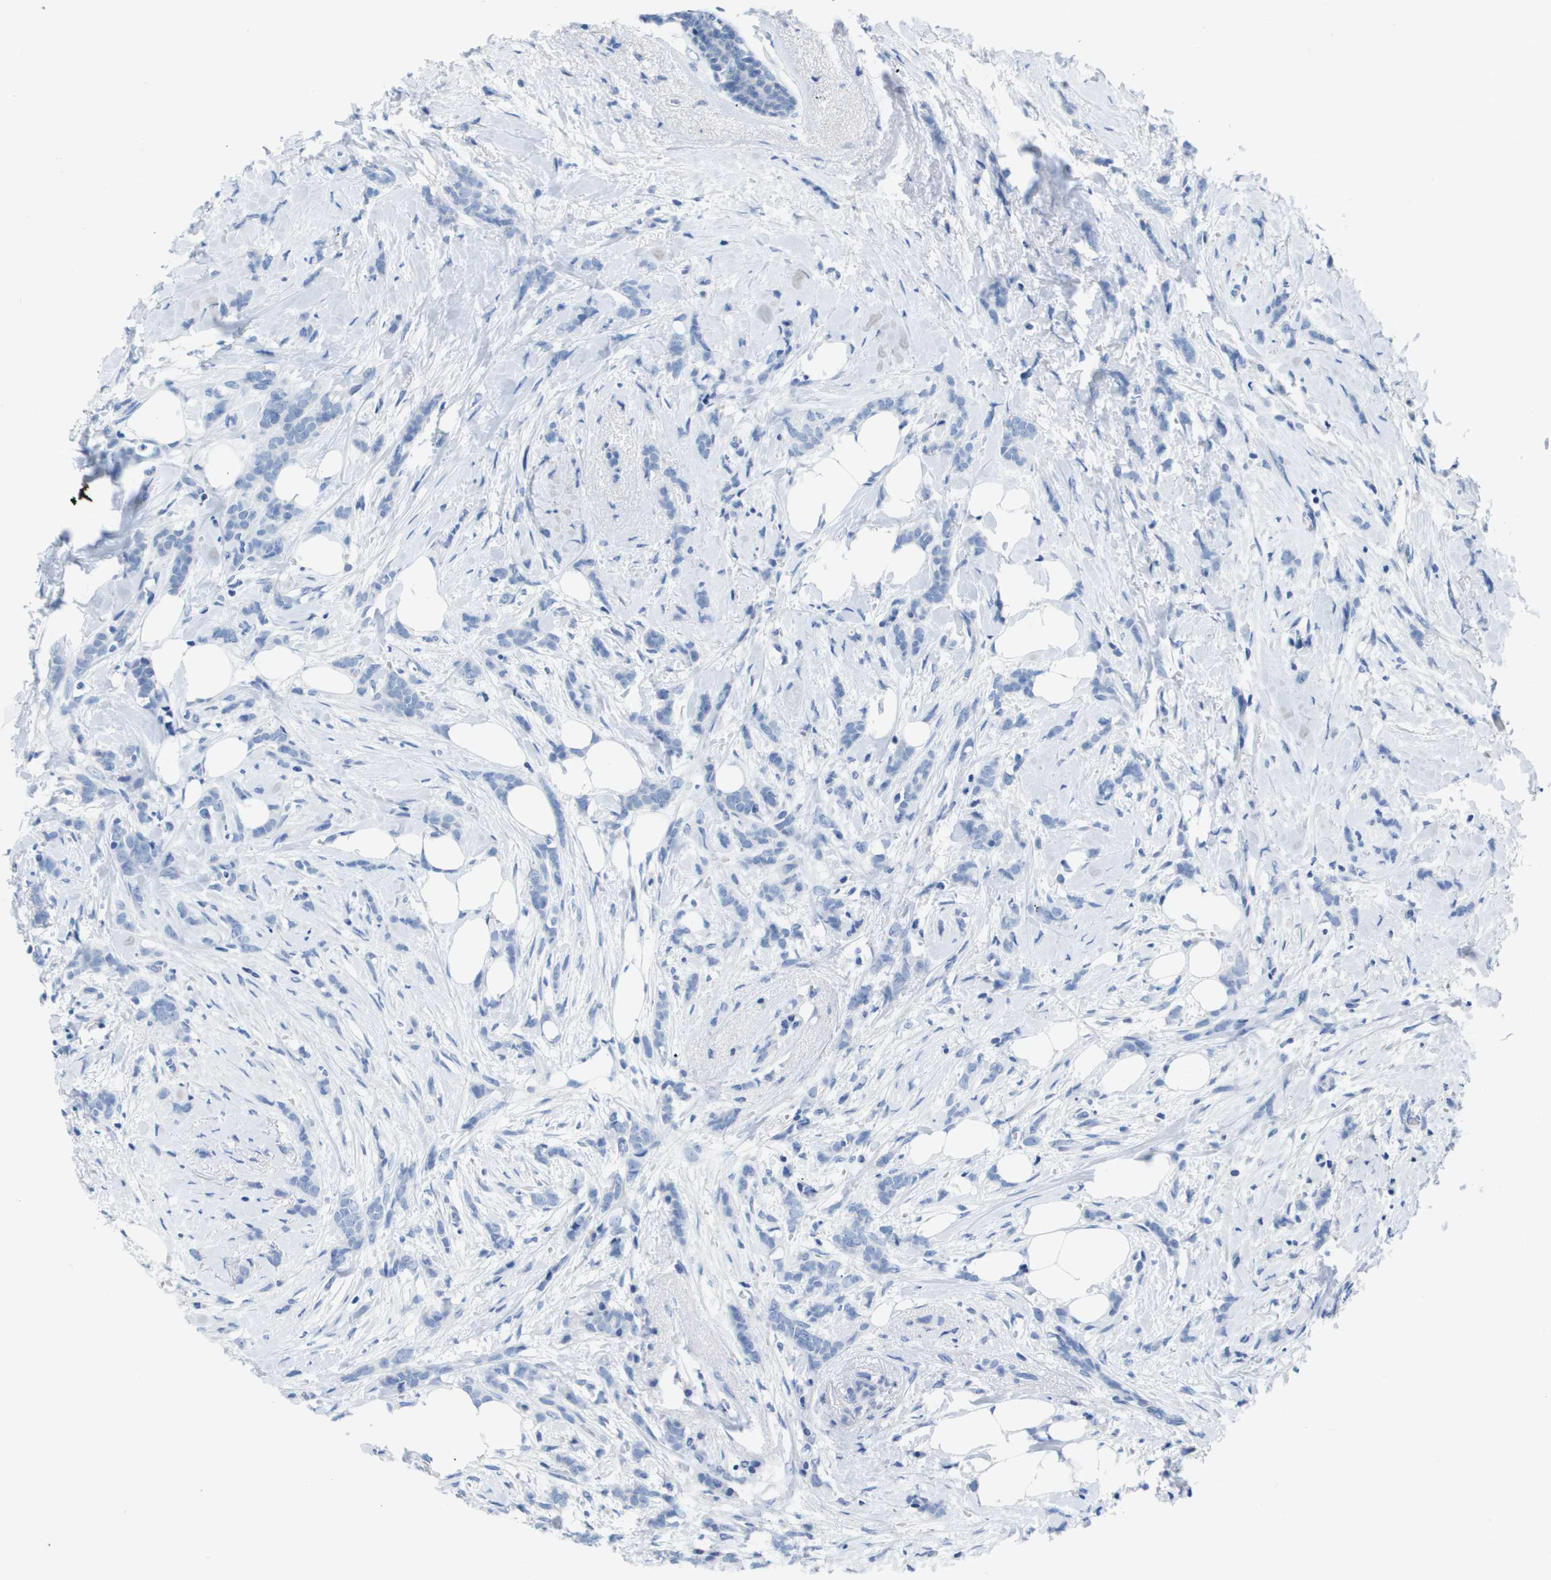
{"staining": {"intensity": "negative", "quantity": "none", "location": "none"}, "tissue": "breast cancer", "cell_type": "Tumor cells", "image_type": "cancer", "snomed": [{"axis": "morphology", "description": "Lobular carcinoma, in situ"}, {"axis": "morphology", "description": "Lobular carcinoma"}, {"axis": "topography", "description": "Breast"}], "caption": "A high-resolution photomicrograph shows immunohistochemistry (IHC) staining of breast cancer (lobular carcinoma in situ), which exhibits no significant expression in tumor cells.", "gene": "NCS1", "patient": {"sex": "female", "age": 41}}